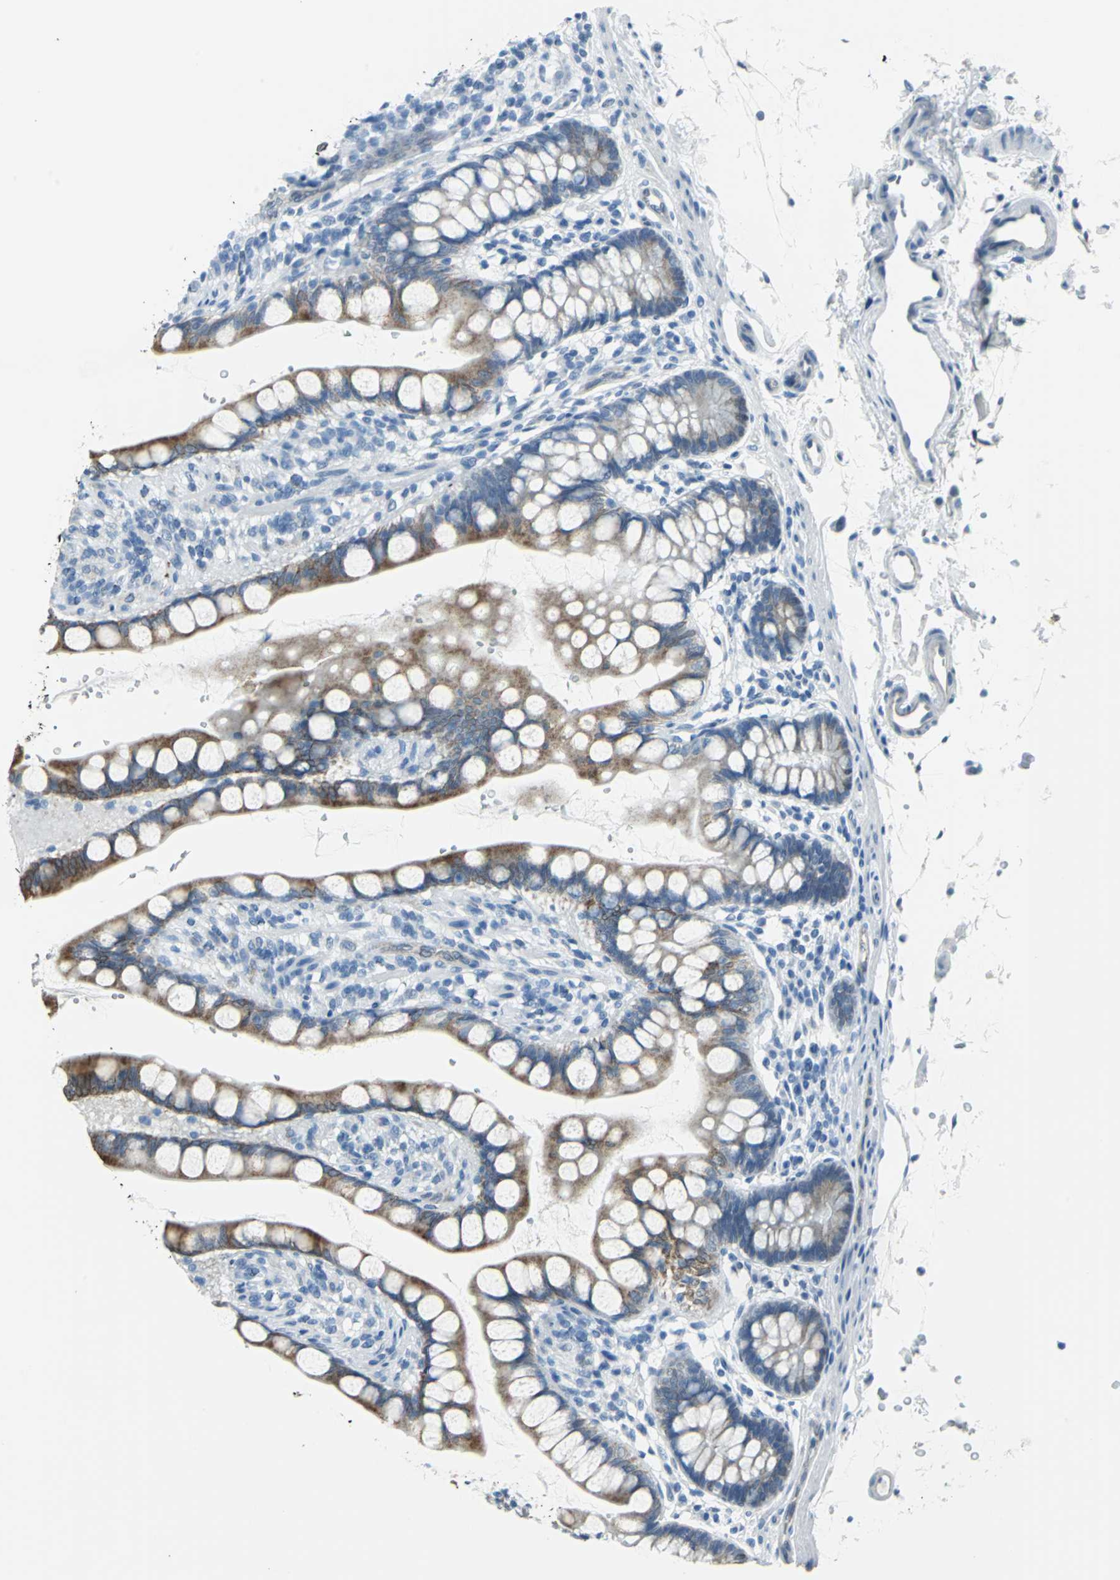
{"staining": {"intensity": "strong", "quantity": ">75%", "location": "cytoplasmic/membranous"}, "tissue": "small intestine", "cell_type": "Glandular cells", "image_type": "normal", "snomed": [{"axis": "morphology", "description": "Normal tissue, NOS"}, {"axis": "topography", "description": "Small intestine"}], "caption": "There is high levels of strong cytoplasmic/membranous staining in glandular cells of benign small intestine, as demonstrated by immunohistochemical staining (brown color).", "gene": "CYB5A", "patient": {"sex": "female", "age": 58}}